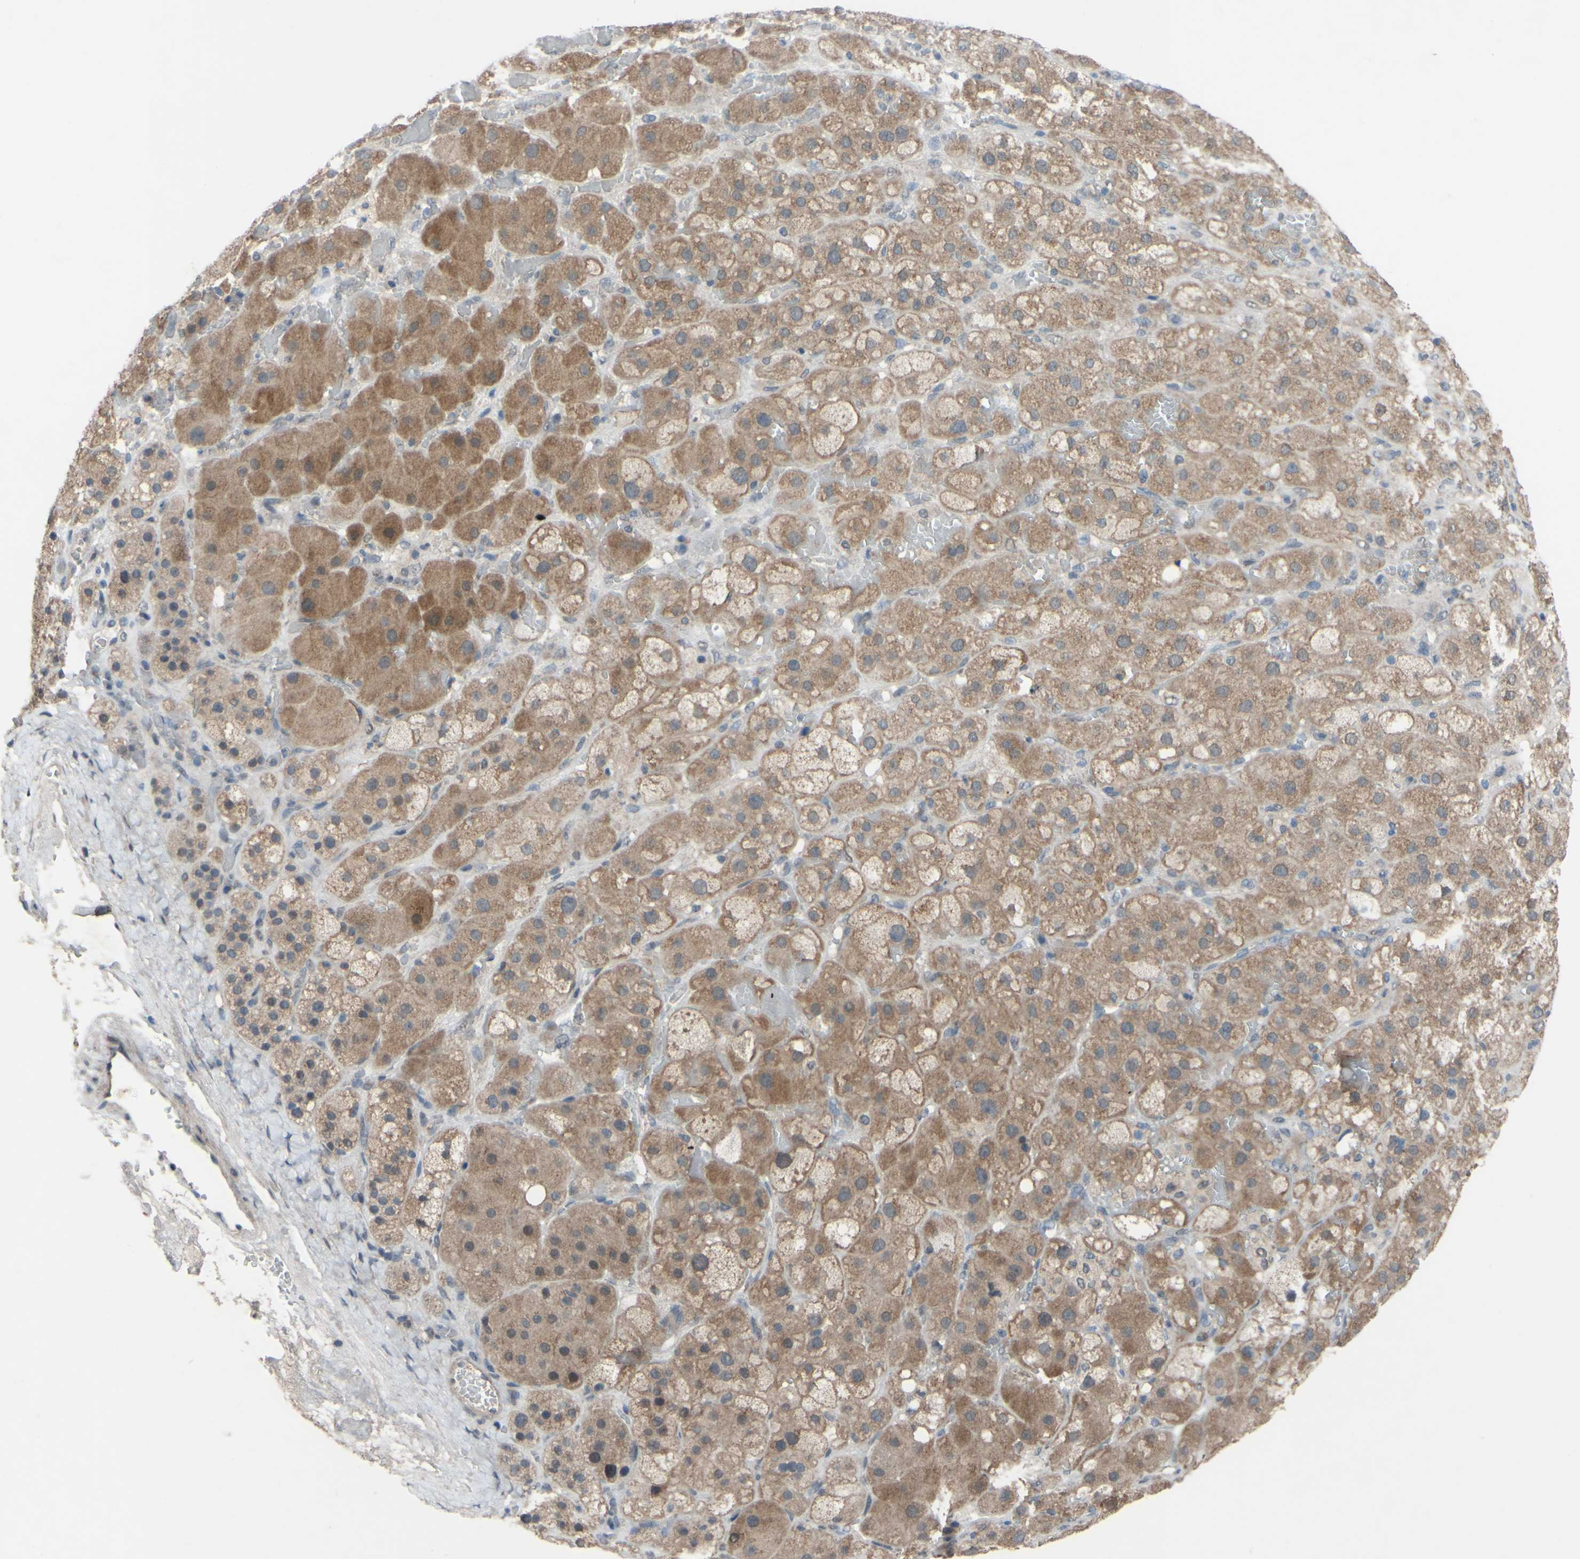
{"staining": {"intensity": "moderate", "quantity": ">75%", "location": "cytoplasmic/membranous"}, "tissue": "adrenal gland", "cell_type": "Glandular cells", "image_type": "normal", "snomed": [{"axis": "morphology", "description": "Normal tissue, NOS"}, {"axis": "topography", "description": "Adrenal gland"}], "caption": "Protein staining exhibits moderate cytoplasmic/membranous expression in approximately >75% of glandular cells in unremarkable adrenal gland. (DAB (3,3'-diaminobenzidine) IHC with brightfield microscopy, high magnification).", "gene": "CDCP1", "patient": {"sex": "female", "age": 47}}